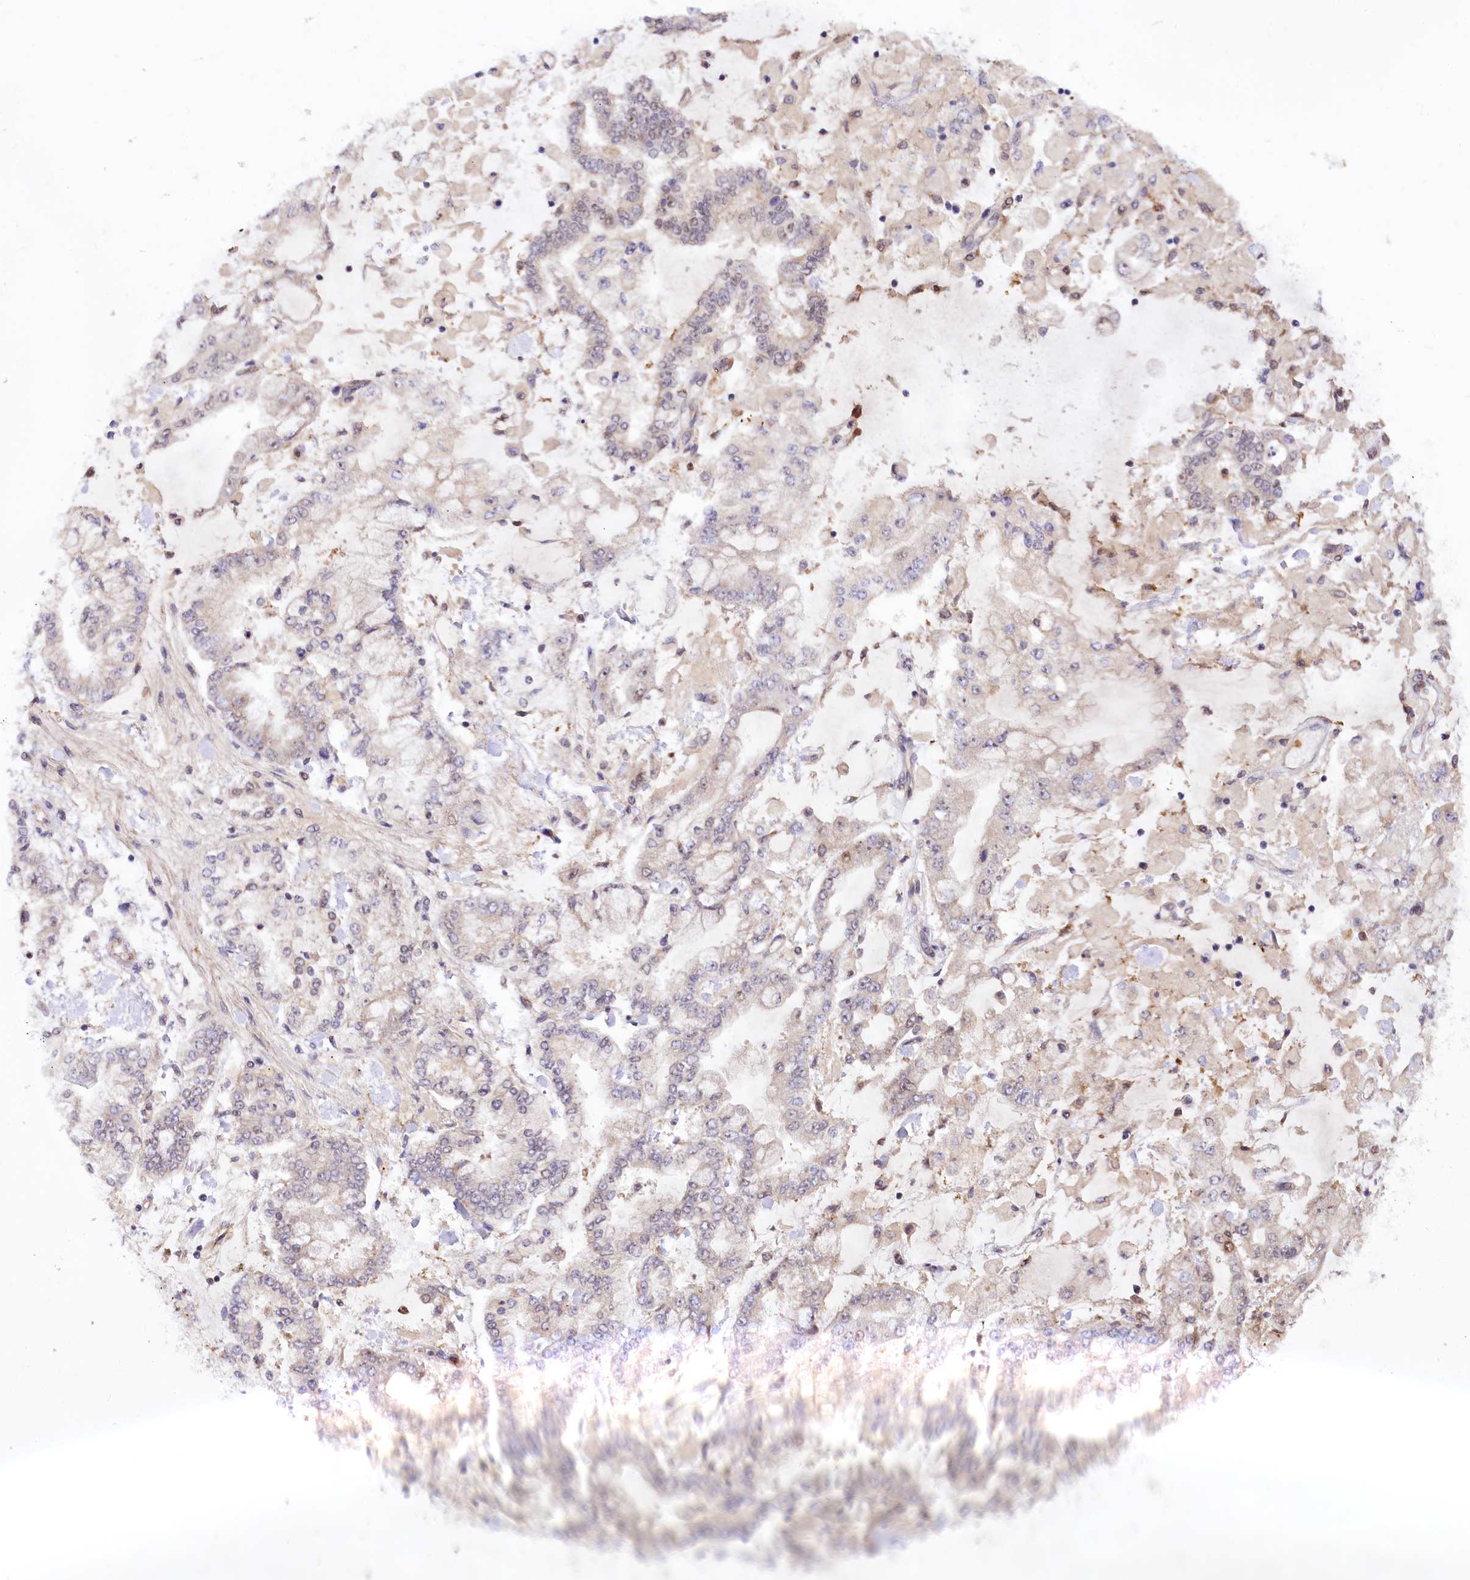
{"staining": {"intensity": "moderate", "quantity": "25%-75%", "location": "nuclear"}, "tissue": "stomach cancer", "cell_type": "Tumor cells", "image_type": "cancer", "snomed": [{"axis": "morphology", "description": "Normal tissue, NOS"}, {"axis": "morphology", "description": "Adenocarcinoma, NOS"}, {"axis": "topography", "description": "Stomach, upper"}, {"axis": "topography", "description": "Stomach"}], "caption": "Tumor cells reveal medium levels of moderate nuclear staining in about 25%-75% of cells in human stomach cancer (adenocarcinoma).", "gene": "GNL3L", "patient": {"sex": "male", "age": 76}}